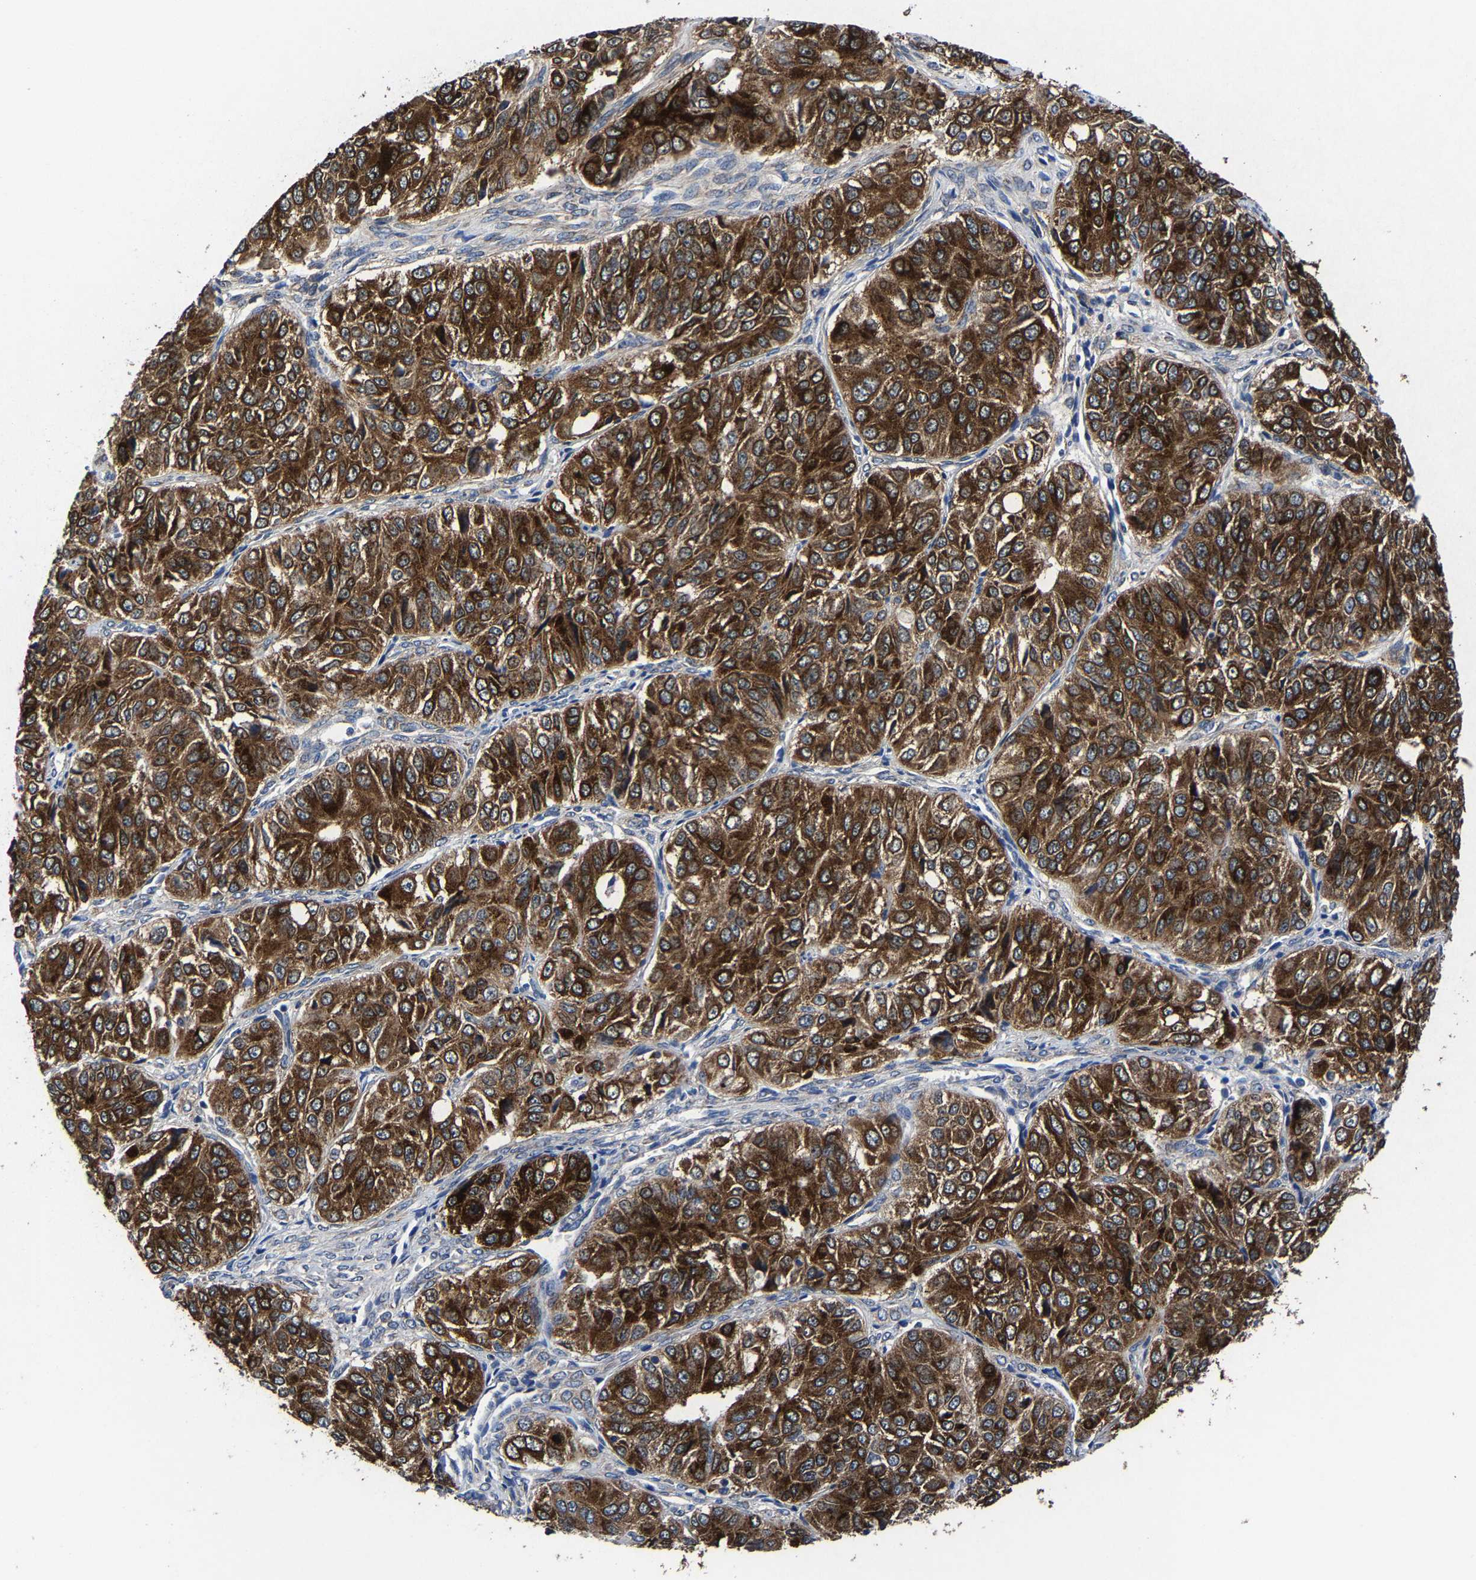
{"staining": {"intensity": "strong", "quantity": ">75%", "location": "cytoplasmic/membranous"}, "tissue": "ovarian cancer", "cell_type": "Tumor cells", "image_type": "cancer", "snomed": [{"axis": "morphology", "description": "Carcinoma, endometroid"}, {"axis": "topography", "description": "Ovary"}], "caption": "Ovarian cancer (endometroid carcinoma) tissue demonstrates strong cytoplasmic/membranous expression in approximately >75% of tumor cells, visualized by immunohistochemistry.", "gene": "EBAG9", "patient": {"sex": "female", "age": 51}}